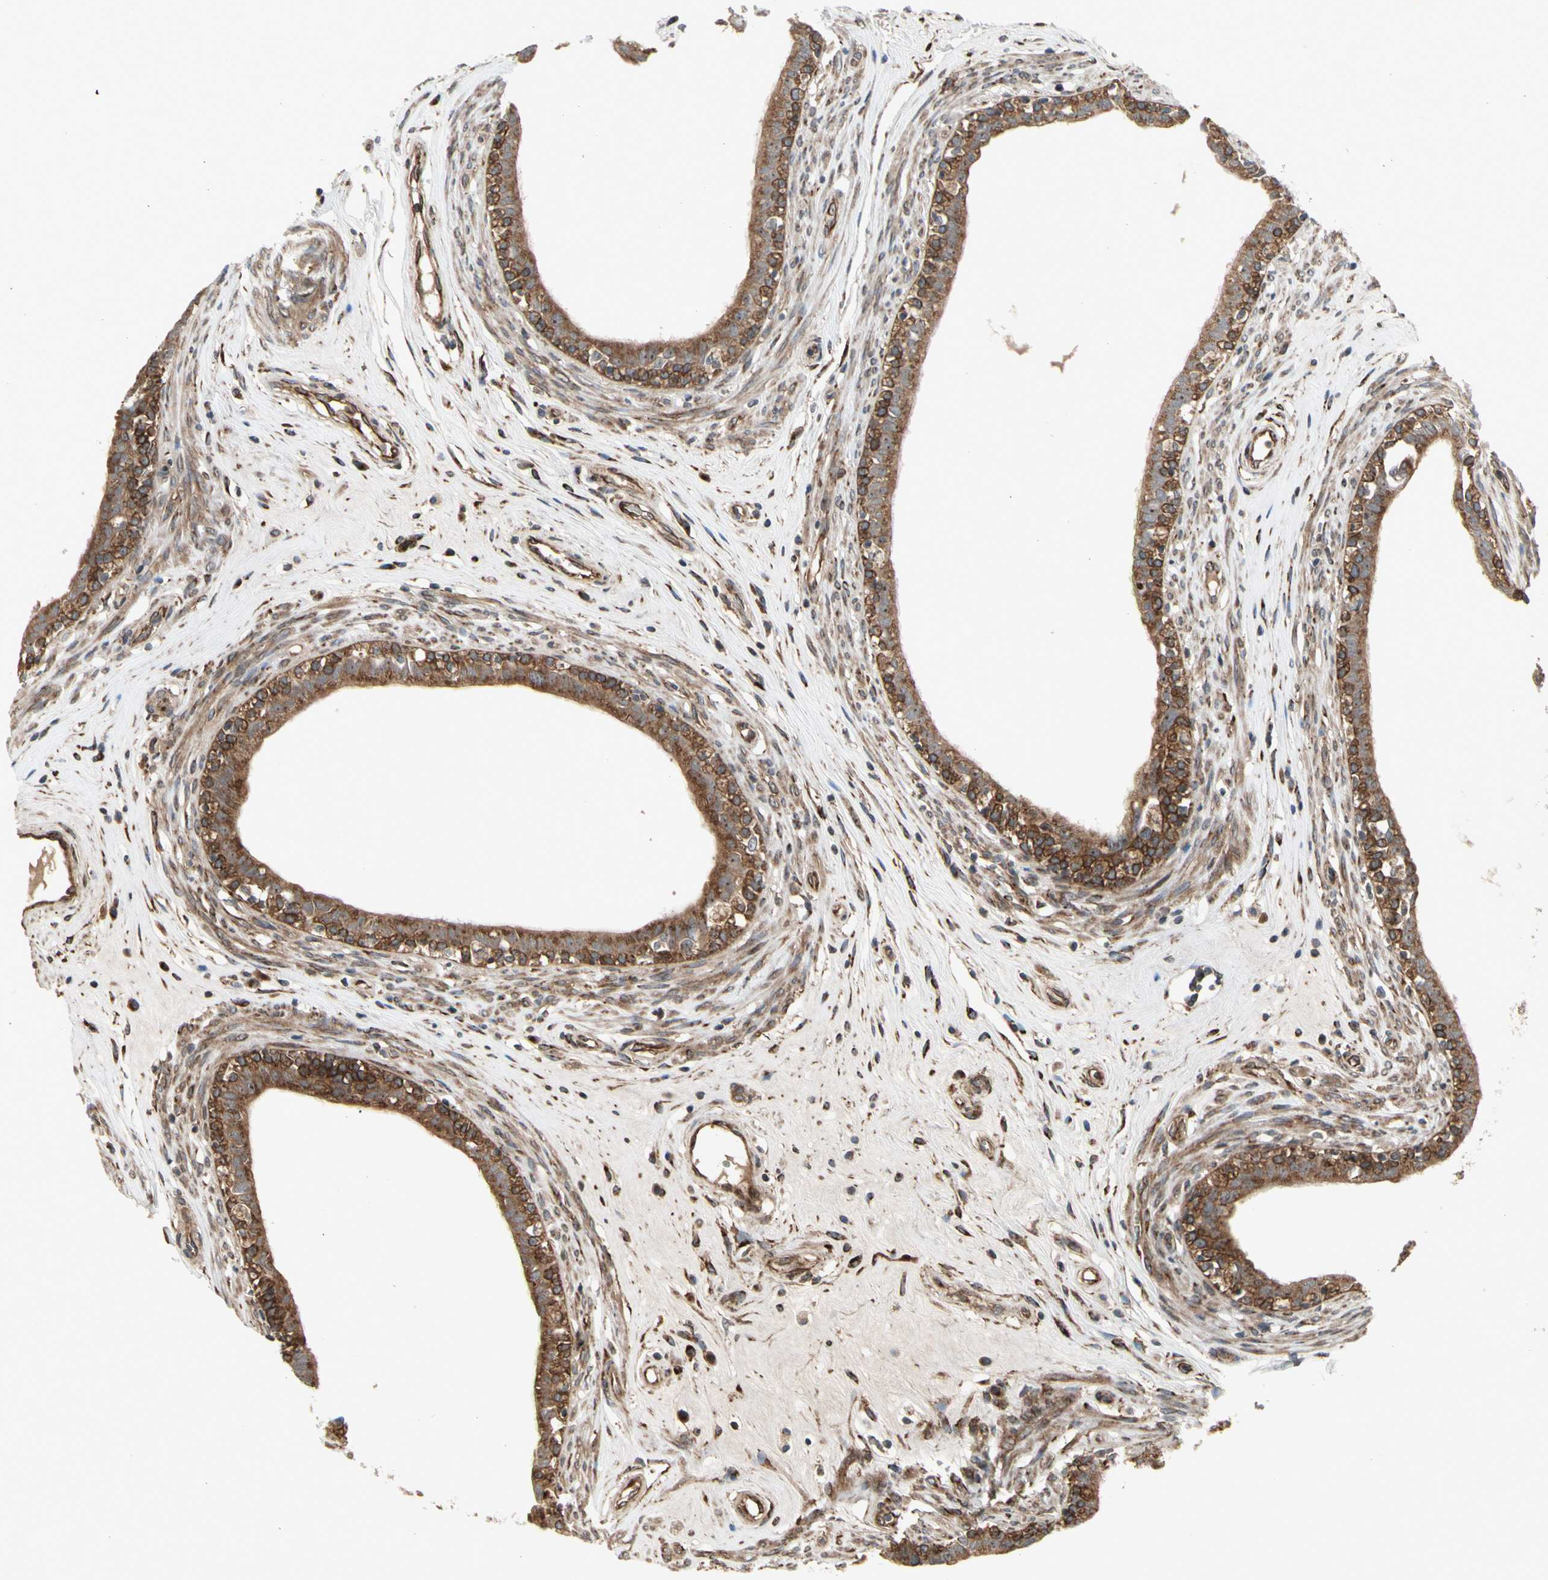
{"staining": {"intensity": "strong", "quantity": ">75%", "location": "cytoplasmic/membranous"}, "tissue": "epididymis", "cell_type": "Glandular cells", "image_type": "normal", "snomed": [{"axis": "morphology", "description": "Normal tissue, NOS"}, {"axis": "morphology", "description": "Inflammation, NOS"}, {"axis": "topography", "description": "Epididymis"}], "caption": "This is an image of immunohistochemistry (IHC) staining of benign epididymis, which shows strong staining in the cytoplasmic/membranous of glandular cells.", "gene": "SLC39A9", "patient": {"sex": "male", "age": 84}}